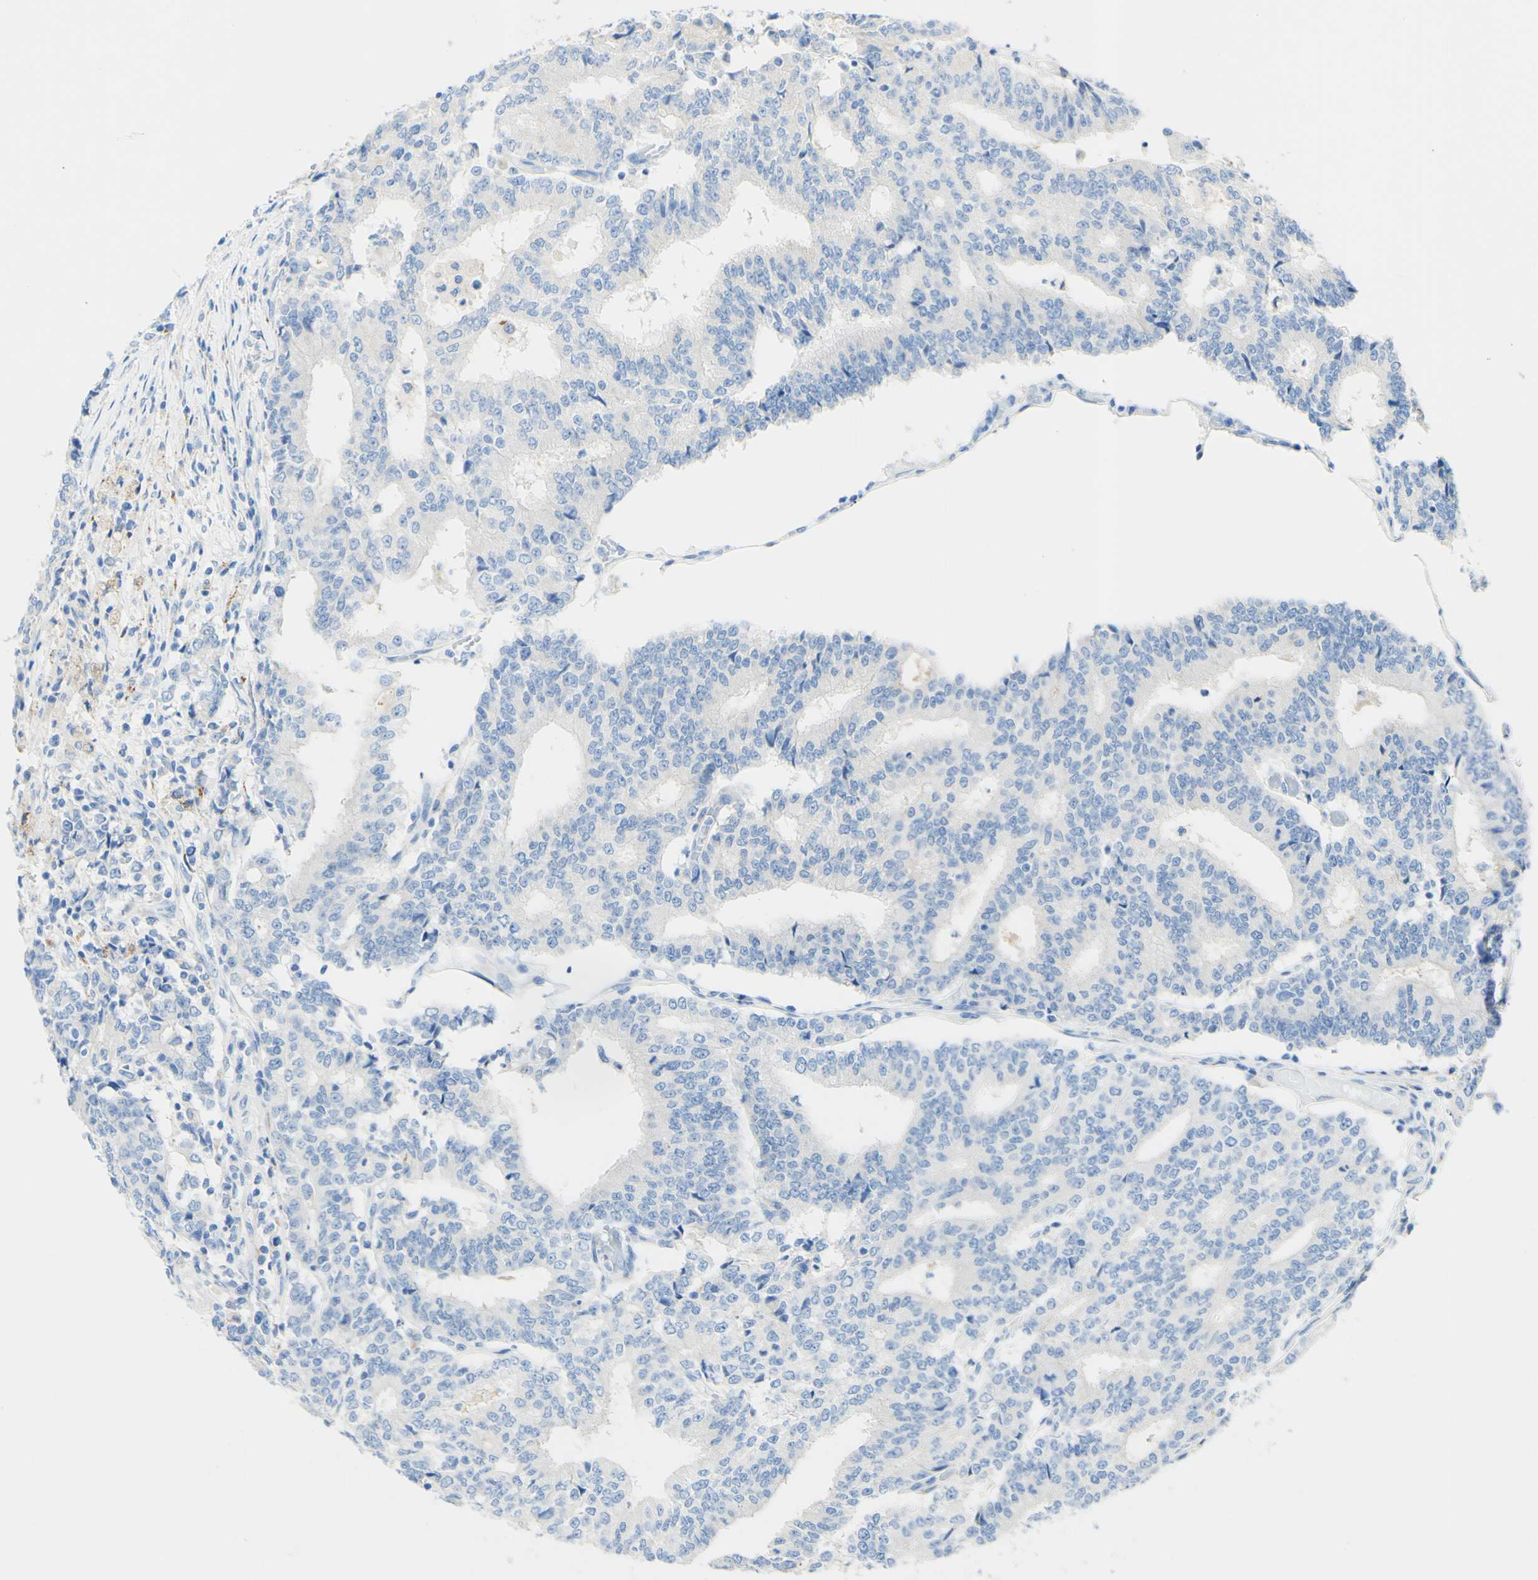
{"staining": {"intensity": "negative", "quantity": "none", "location": "none"}, "tissue": "prostate cancer", "cell_type": "Tumor cells", "image_type": "cancer", "snomed": [{"axis": "morphology", "description": "Normal tissue, NOS"}, {"axis": "morphology", "description": "Adenocarcinoma, High grade"}, {"axis": "topography", "description": "Prostate"}, {"axis": "topography", "description": "Seminal veicle"}], "caption": "A histopathology image of adenocarcinoma (high-grade) (prostate) stained for a protein exhibits no brown staining in tumor cells. (DAB immunohistochemistry, high magnification).", "gene": "FGF4", "patient": {"sex": "male", "age": 55}}